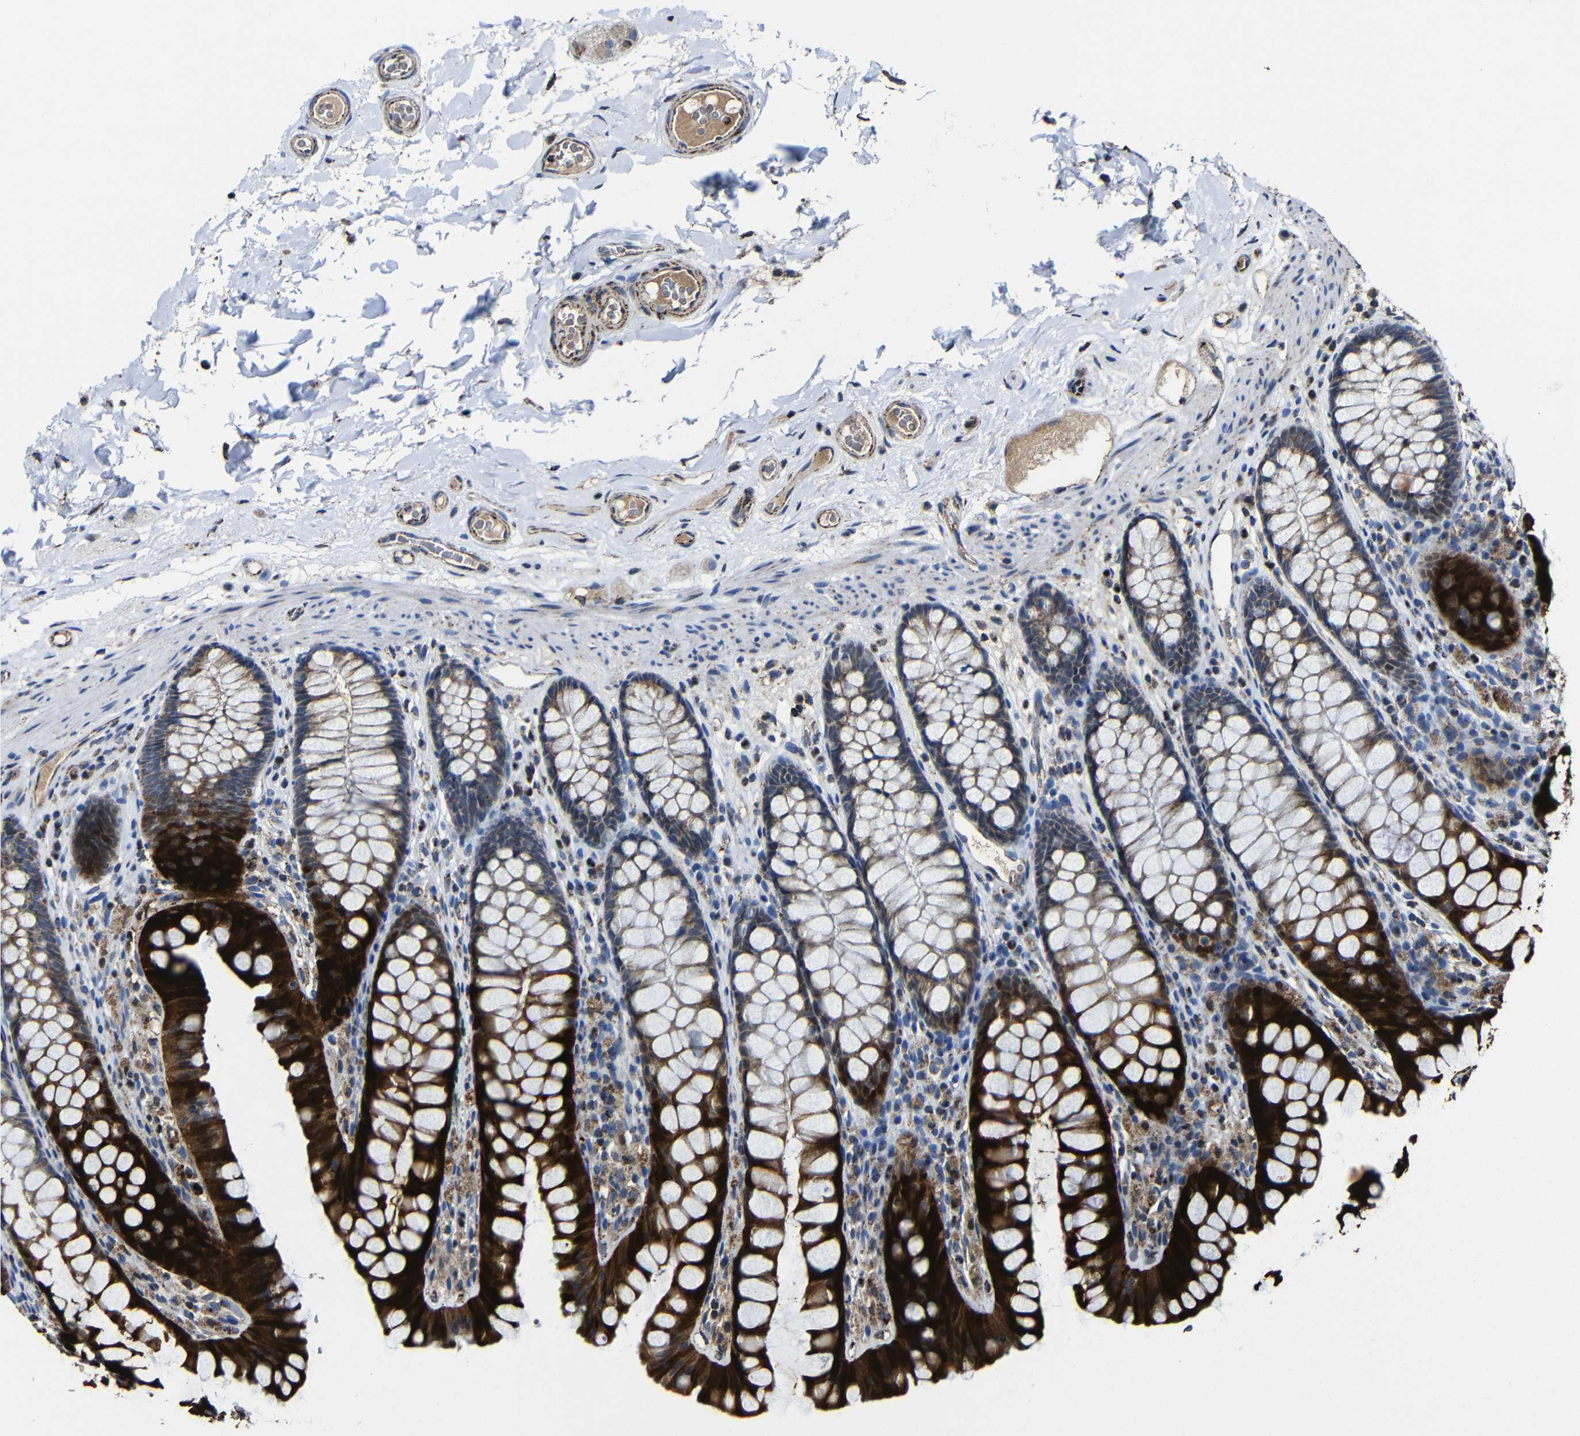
{"staining": {"intensity": "strong", "quantity": ">75%", "location": "cytoplasmic/membranous"}, "tissue": "colon", "cell_type": "Endothelial cells", "image_type": "normal", "snomed": [{"axis": "morphology", "description": "Normal tissue, NOS"}, {"axis": "topography", "description": "Colon"}], "caption": "Immunohistochemical staining of unremarkable colon shows high levels of strong cytoplasmic/membranous expression in approximately >75% of endothelial cells. (IHC, brightfield microscopy, high magnification).", "gene": "CA5B", "patient": {"sex": "female", "age": 55}}